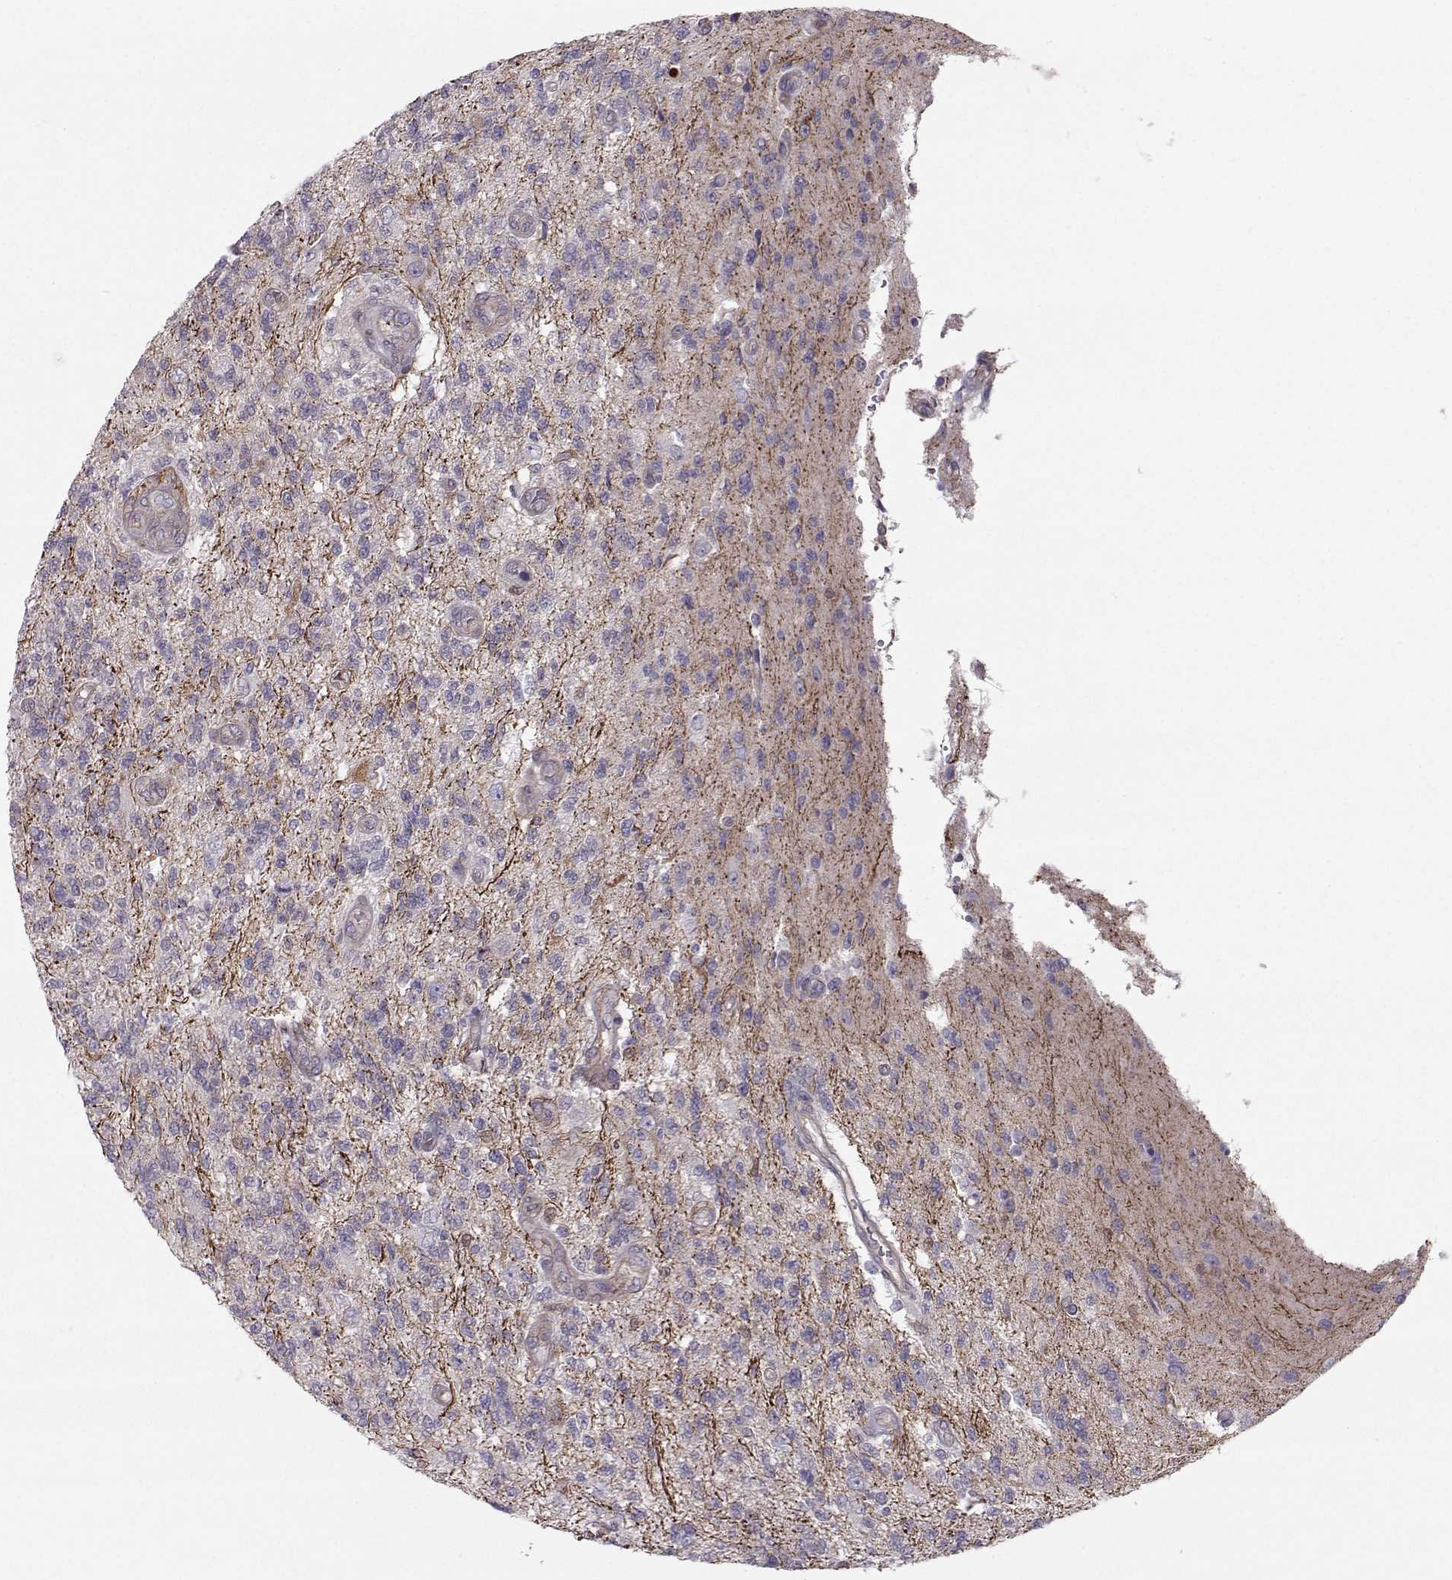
{"staining": {"intensity": "negative", "quantity": "none", "location": "none"}, "tissue": "glioma", "cell_type": "Tumor cells", "image_type": "cancer", "snomed": [{"axis": "morphology", "description": "Glioma, malignant, High grade"}, {"axis": "topography", "description": "Brain"}], "caption": "Histopathology image shows no significant protein staining in tumor cells of malignant glioma (high-grade).", "gene": "ASB16", "patient": {"sex": "male", "age": 56}}